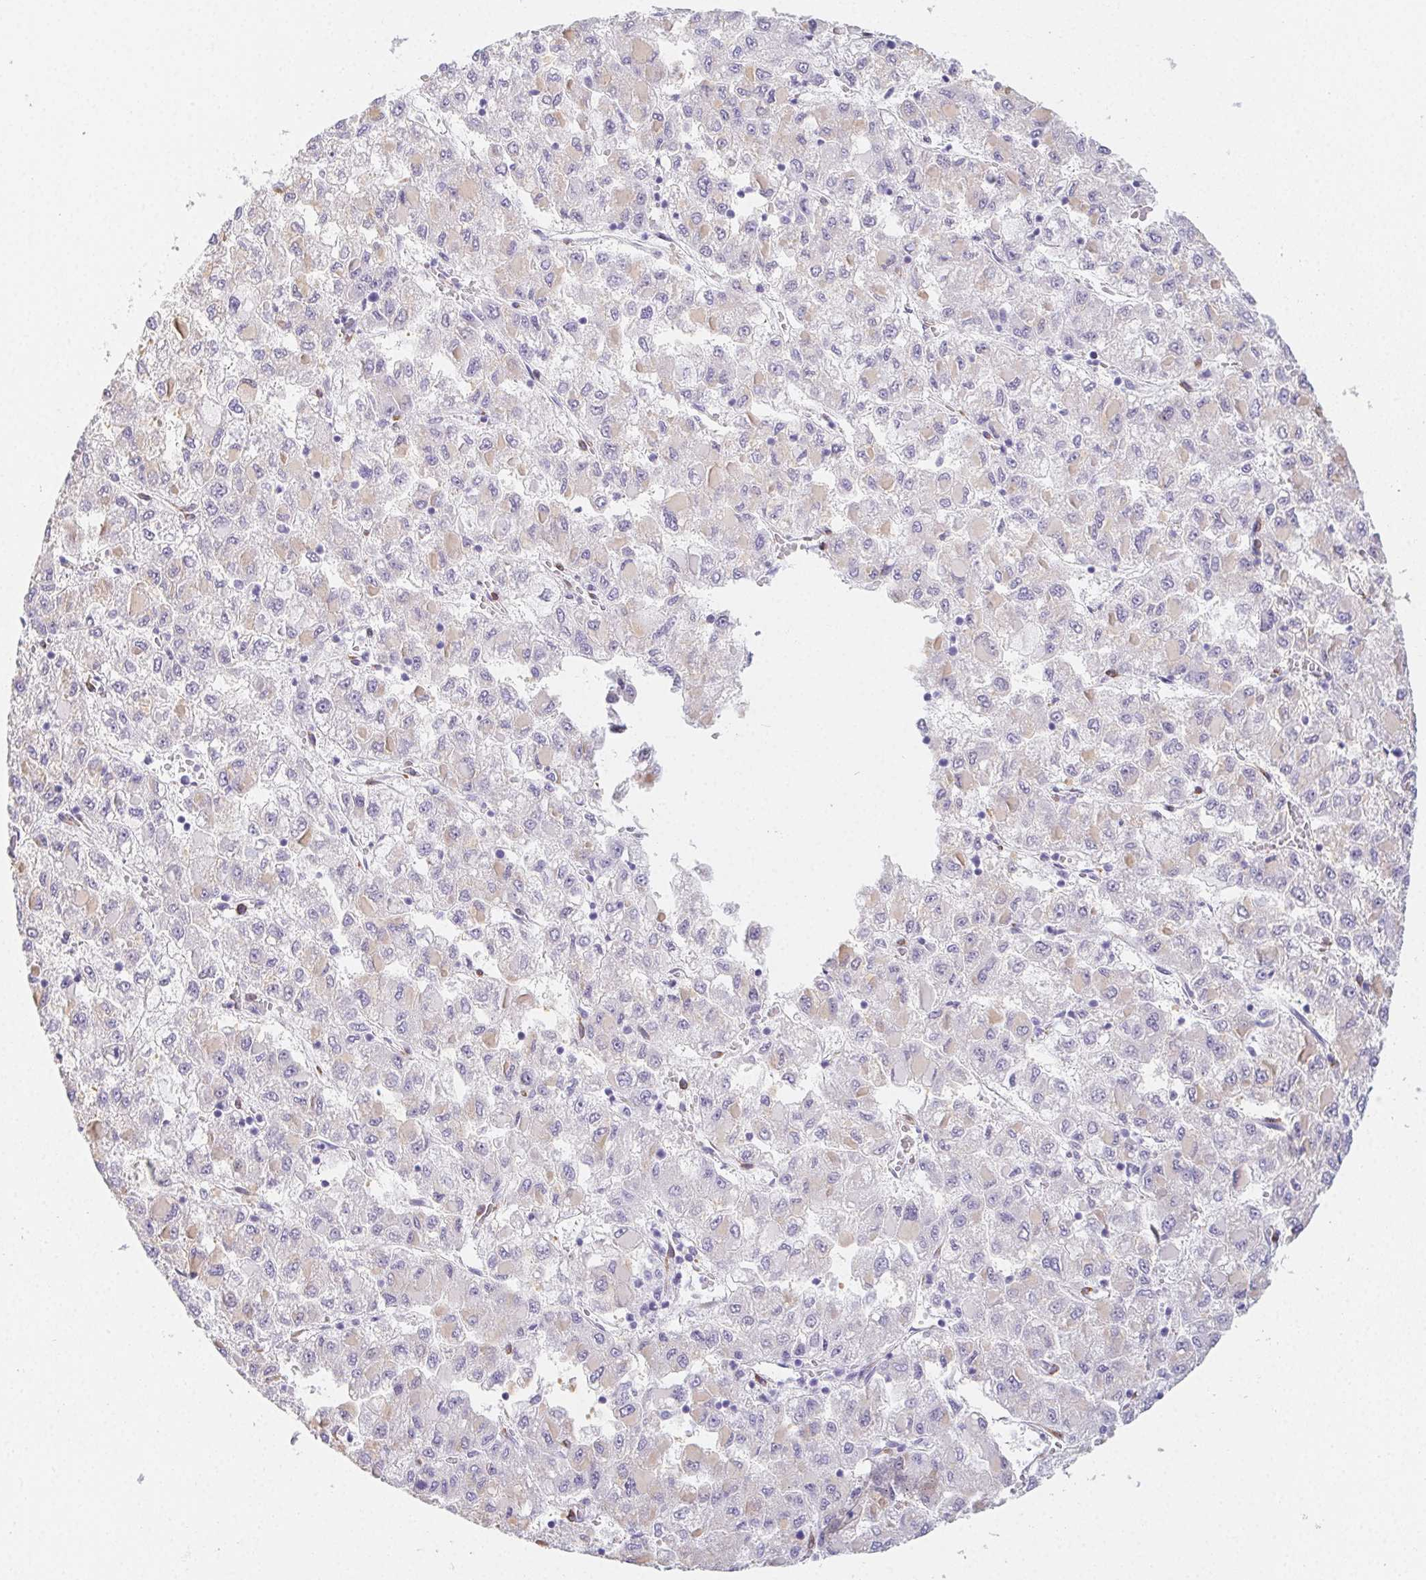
{"staining": {"intensity": "negative", "quantity": "none", "location": "none"}, "tissue": "liver cancer", "cell_type": "Tumor cells", "image_type": "cancer", "snomed": [{"axis": "morphology", "description": "Carcinoma, Hepatocellular, NOS"}, {"axis": "topography", "description": "Liver"}], "caption": "DAB (3,3'-diaminobenzidine) immunohistochemical staining of liver cancer (hepatocellular carcinoma) demonstrates no significant positivity in tumor cells.", "gene": "HRC", "patient": {"sex": "male", "age": 40}}